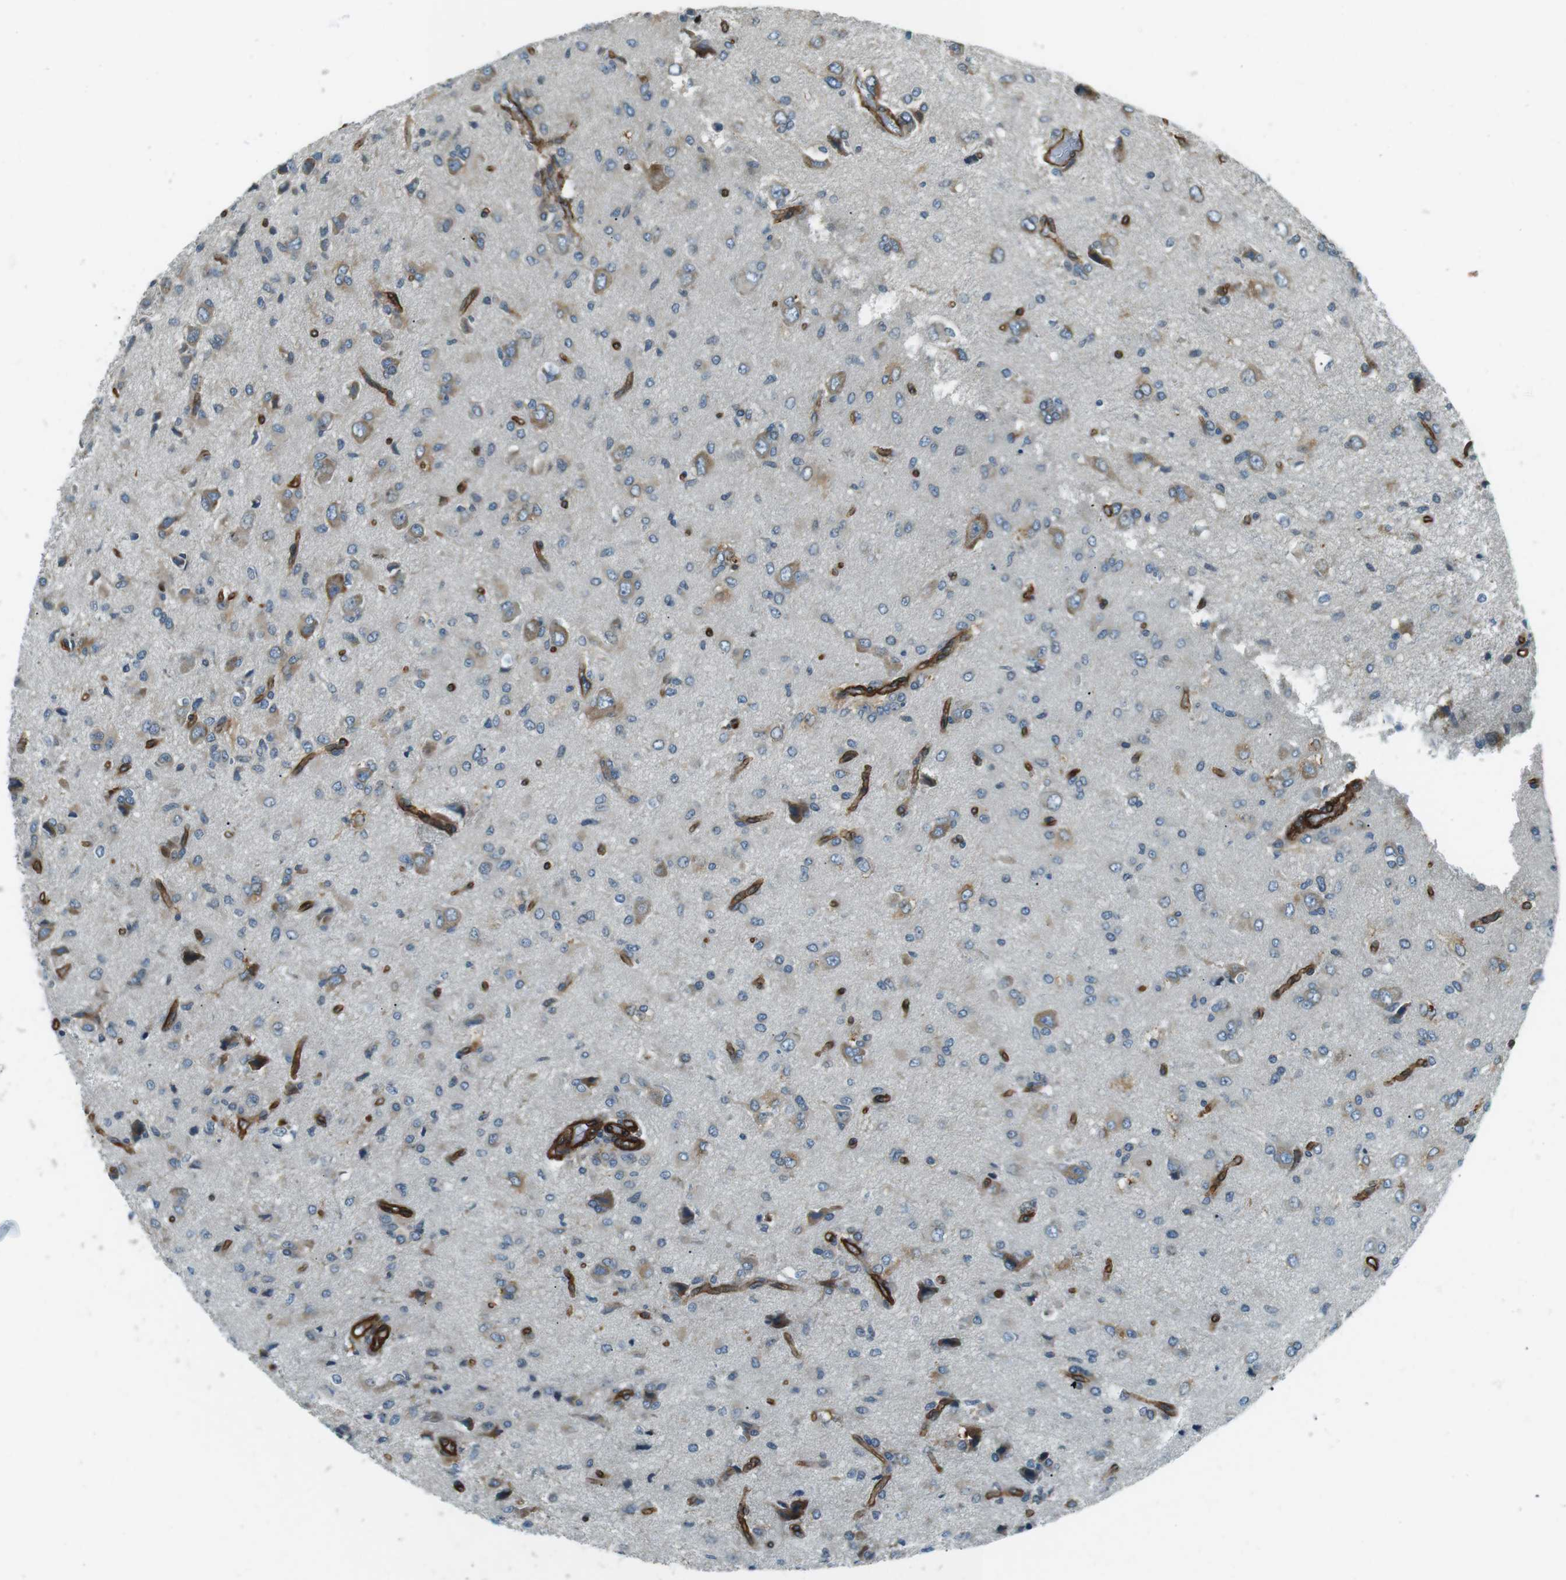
{"staining": {"intensity": "weak", "quantity": "<25%", "location": "cytoplasmic/membranous"}, "tissue": "glioma", "cell_type": "Tumor cells", "image_type": "cancer", "snomed": [{"axis": "morphology", "description": "Glioma, malignant, High grade"}, {"axis": "topography", "description": "Brain"}], "caption": "Protein analysis of glioma exhibits no significant expression in tumor cells. The staining was performed using DAB (3,3'-diaminobenzidine) to visualize the protein expression in brown, while the nuclei were stained in blue with hematoxylin (Magnification: 20x).", "gene": "ODR4", "patient": {"sex": "female", "age": 59}}